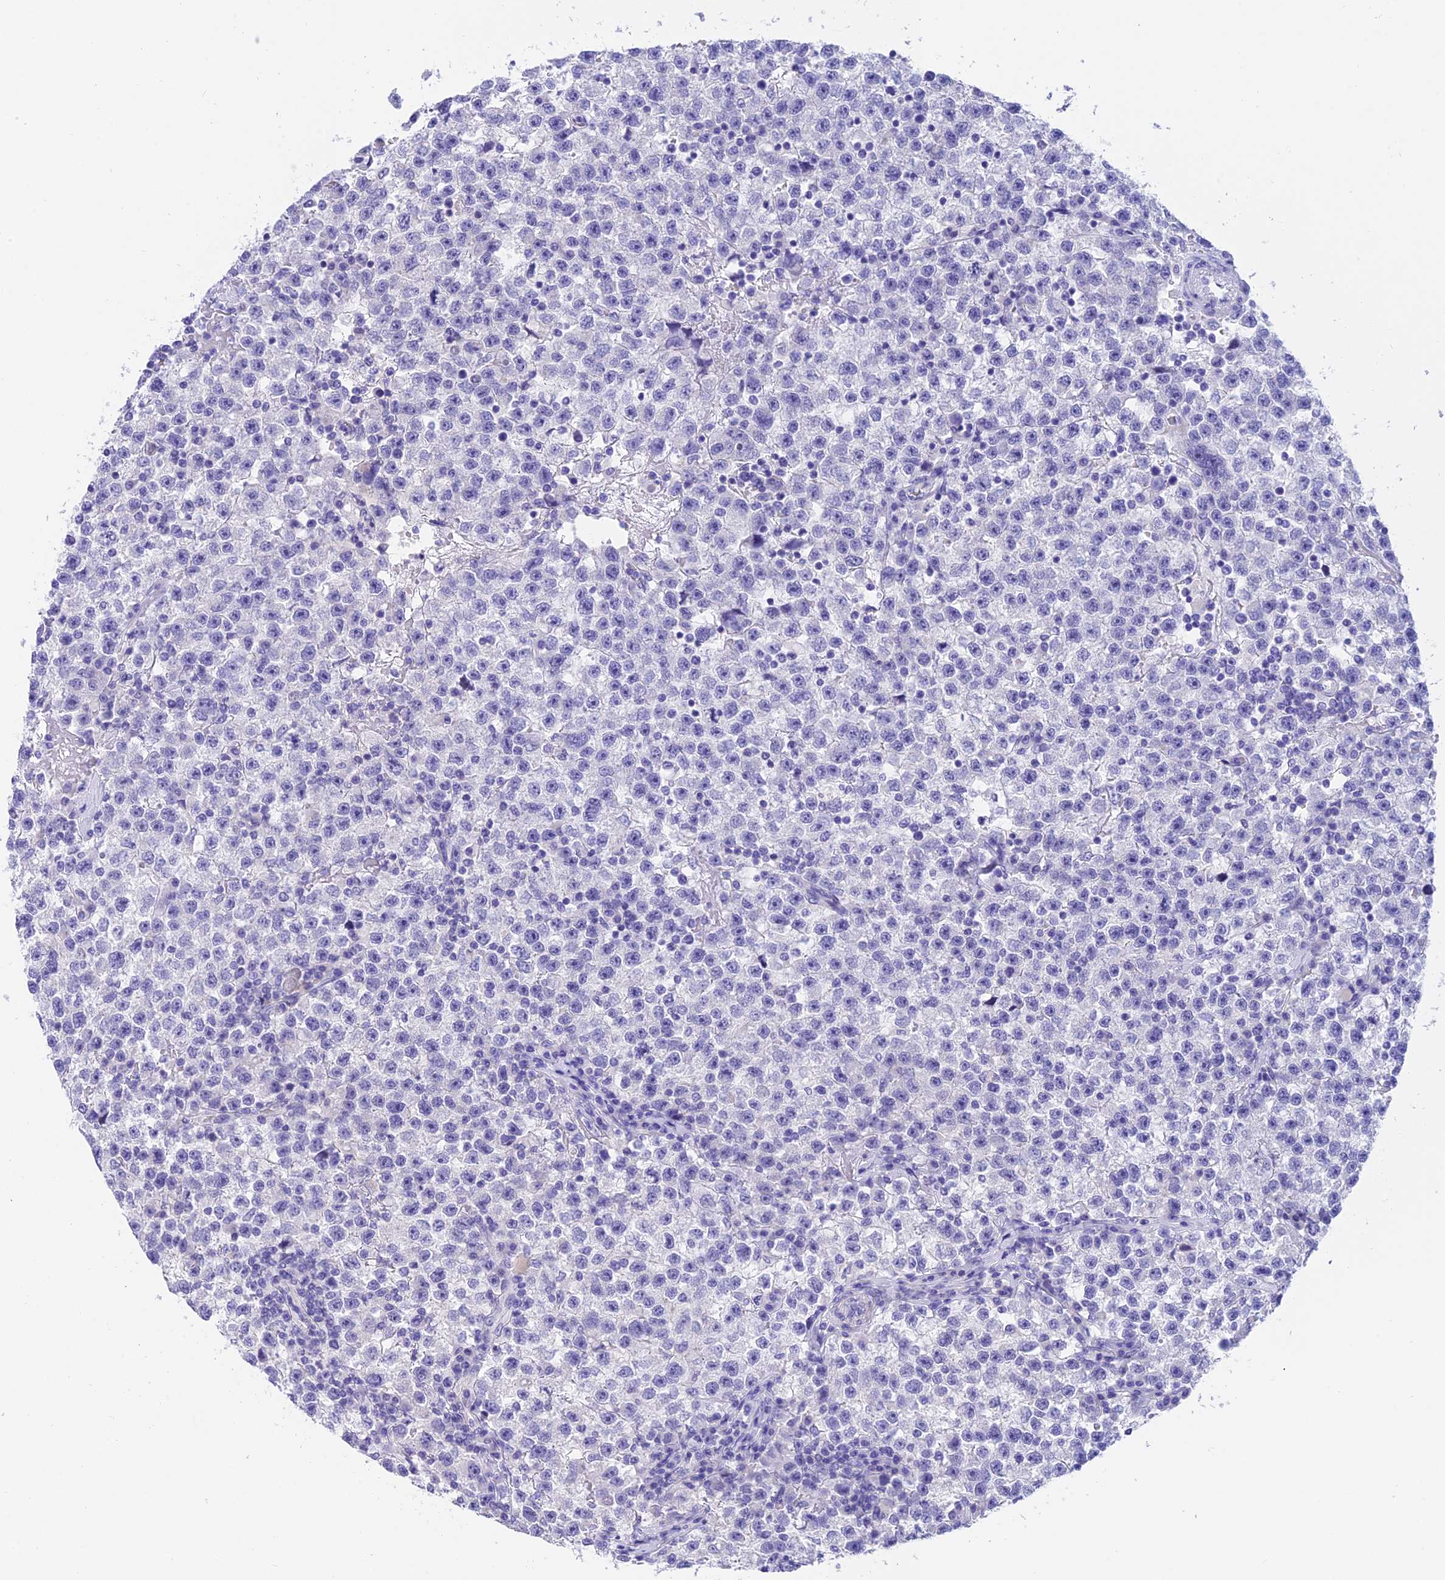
{"staining": {"intensity": "negative", "quantity": "none", "location": "none"}, "tissue": "testis cancer", "cell_type": "Tumor cells", "image_type": "cancer", "snomed": [{"axis": "morphology", "description": "Seminoma, NOS"}, {"axis": "topography", "description": "Testis"}], "caption": "DAB (3,3'-diaminobenzidine) immunohistochemical staining of testis cancer (seminoma) exhibits no significant positivity in tumor cells.", "gene": "C17orf67", "patient": {"sex": "male", "age": 22}}